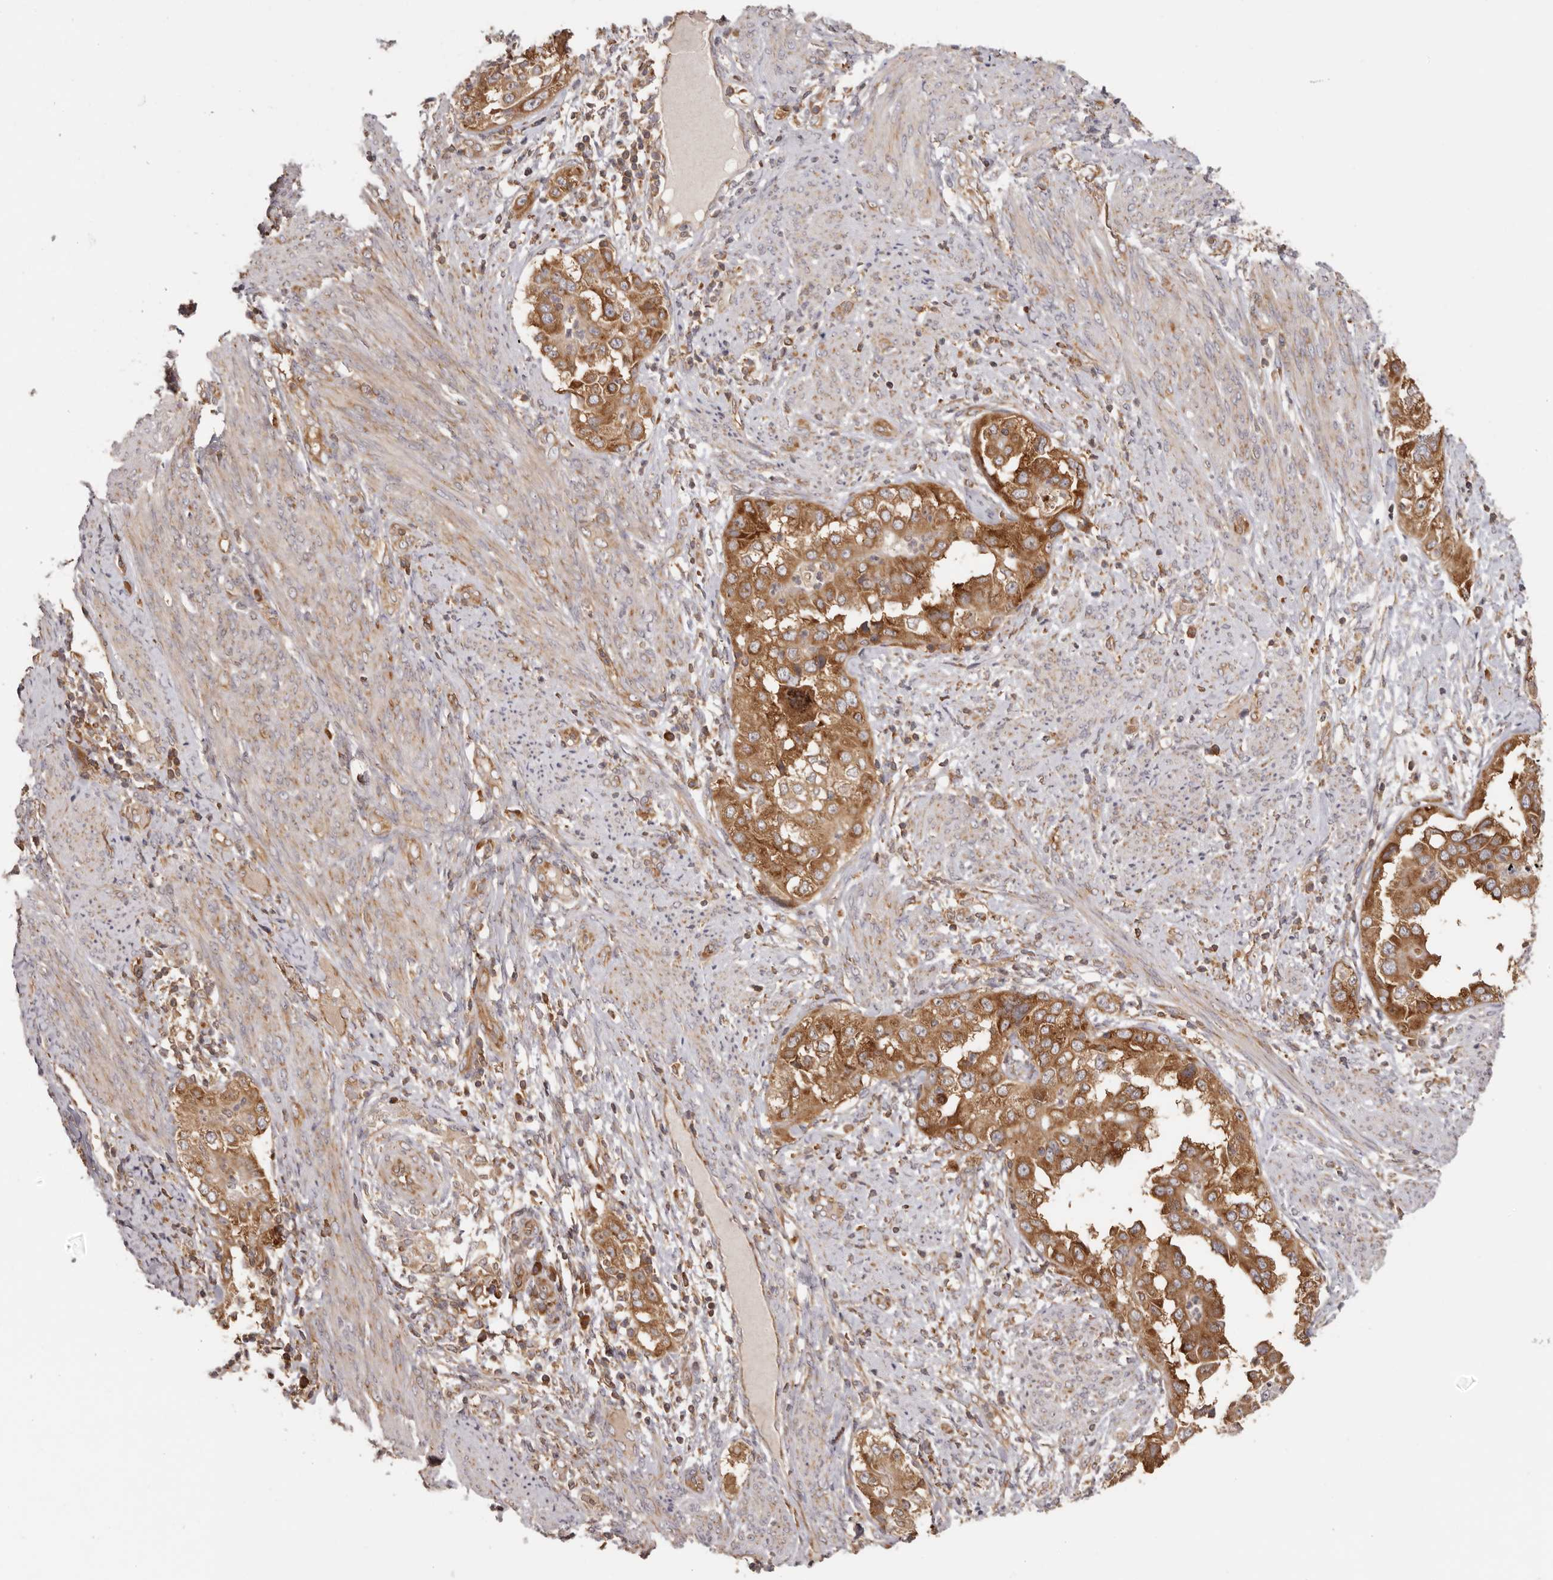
{"staining": {"intensity": "strong", "quantity": ">75%", "location": "cytoplasmic/membranous"}, "tissue": "endometrial cancer", "cell_type": "Tumor cells", "image_type": "cancer", "snomed": [{"axis": "morphology", "description": "Adenocarcinoma, NOS"}, {"axis": "topography", "description": "Endometrium"}], "caption": "Immunohistochemical staining of adenocarcinoma (endometrial) displays high levels of strong cytoplasmic/membranous protein staining in approximately >75% of tumor cells.", "gene": "EEF1E1", "patient": {"sex": "female", "age": 85}}